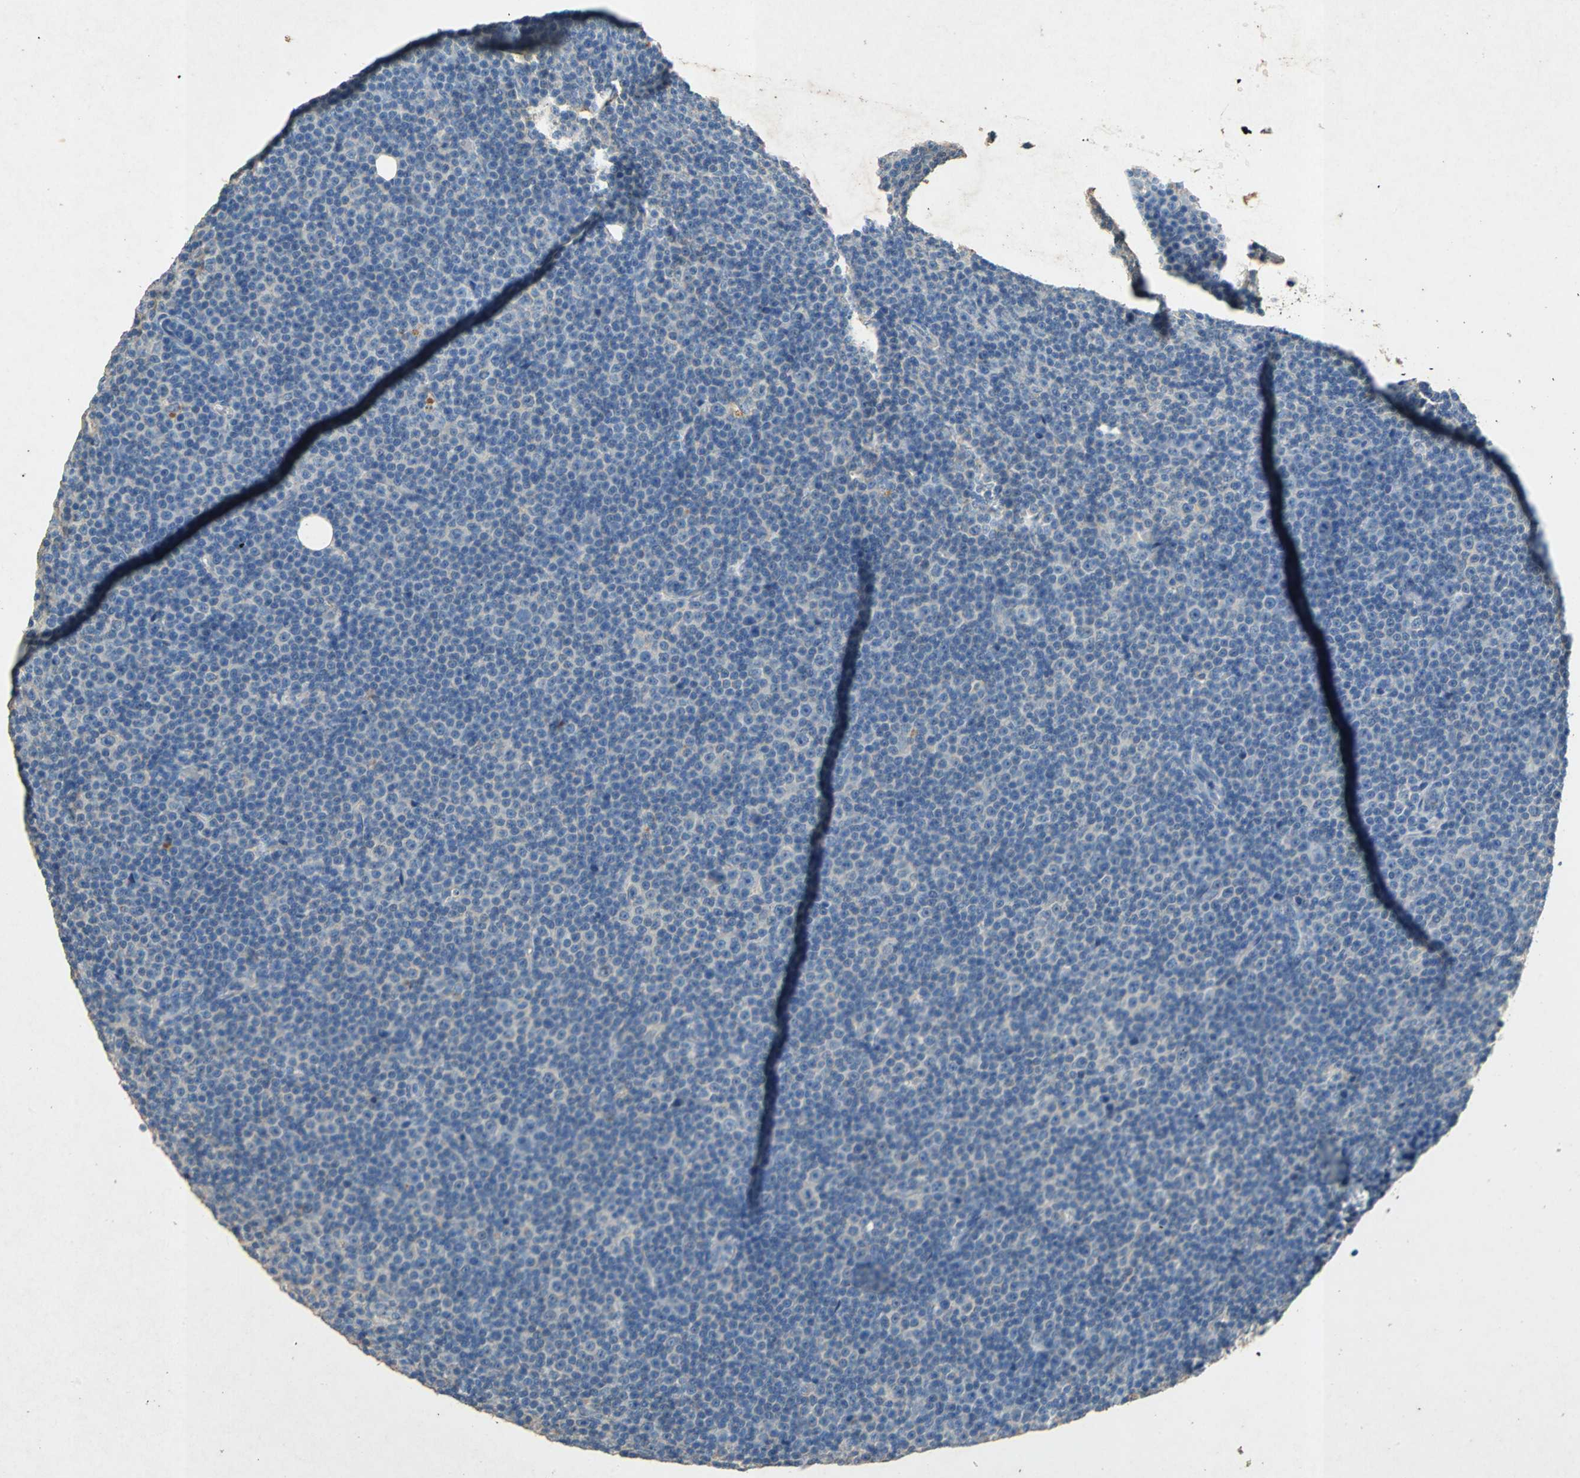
{"staining": {"intensity": "negative", "quantity": "none", "location": "none"}, "tissue": "lymphoma", "cell_type": "Tumor cells", "image_type": "cancer", "snomed": [{"axis": "morphology", "description": "Malignant lymphoma, non-Hodgkin's type, Low grade"}, {"axis": "topography", "description": "Lymph node"}], "caption": "An immunohistochemistry histopathology image of malignant lymphoma, non-Hodgkin's type (low-grade) is shown. There is no staining in tumor cells of malignant lymphoma, non-Hodgkin's type (low-grade).", "gene": "ADAMTS5", "patient": {"sex": "female", "age": 67}}